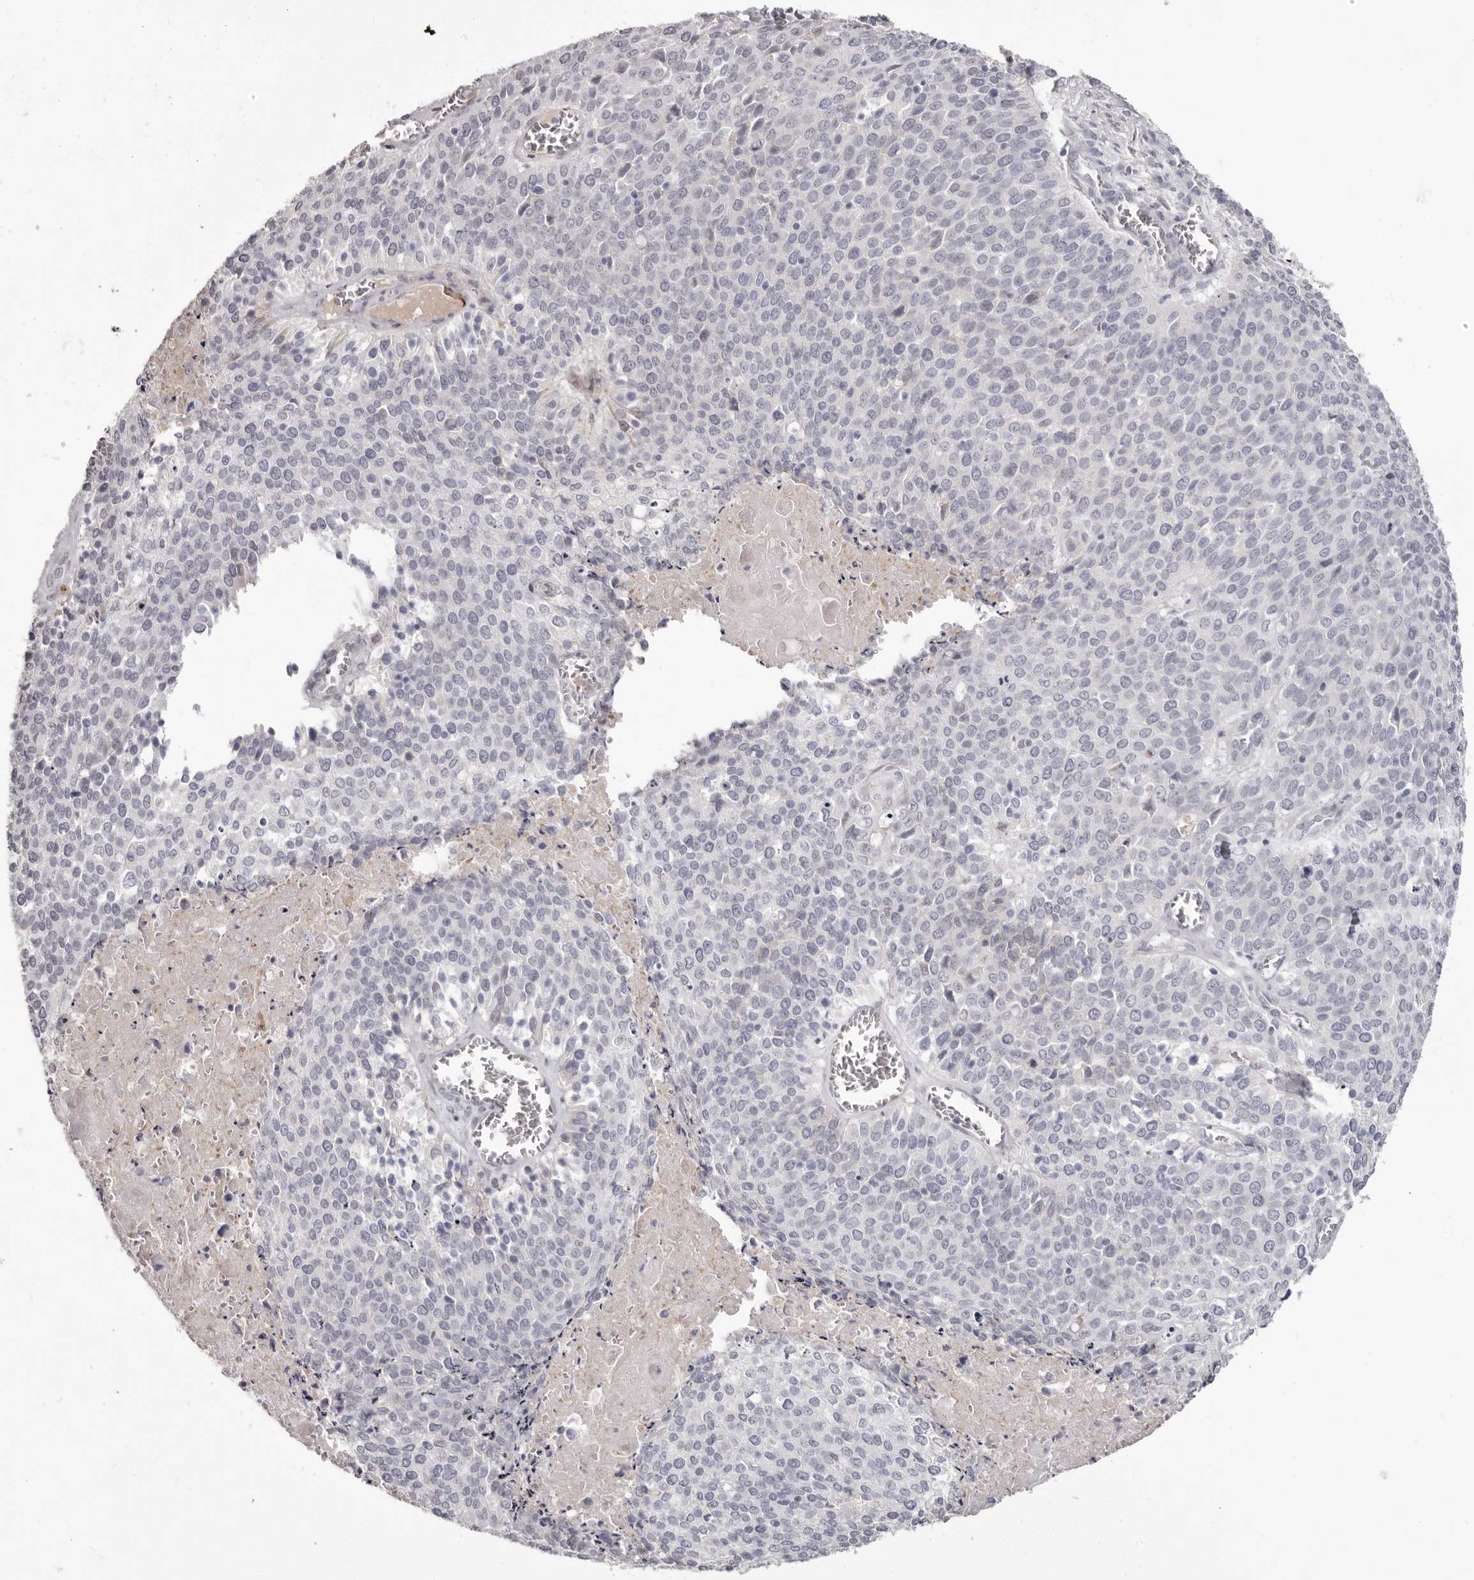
{"staining": {"intensity": "negative", "quantity": "none", "location": "none"}, "tissue": "cervical cancer", "cell_type": "Tumor cells", "image_type": "cancer", "snomed": [{"axis": "morphology", "description": "Squamous cell carcinoma, NOS"}, {"axis": "topography", "description": "Cervix"}], "caption": "Histopathology image shows no protein positivity in tumor cells of cervical cancer tissue. Brightfield microscopy of immunohistochemistry (IHC) stained with DAB (3,3'-diaminobenzidine) (brown) and hematoxylin (blue), captured at high magnification.", "gene": "PCDHB6", "patient": {"sex": "female", "age": 39}}